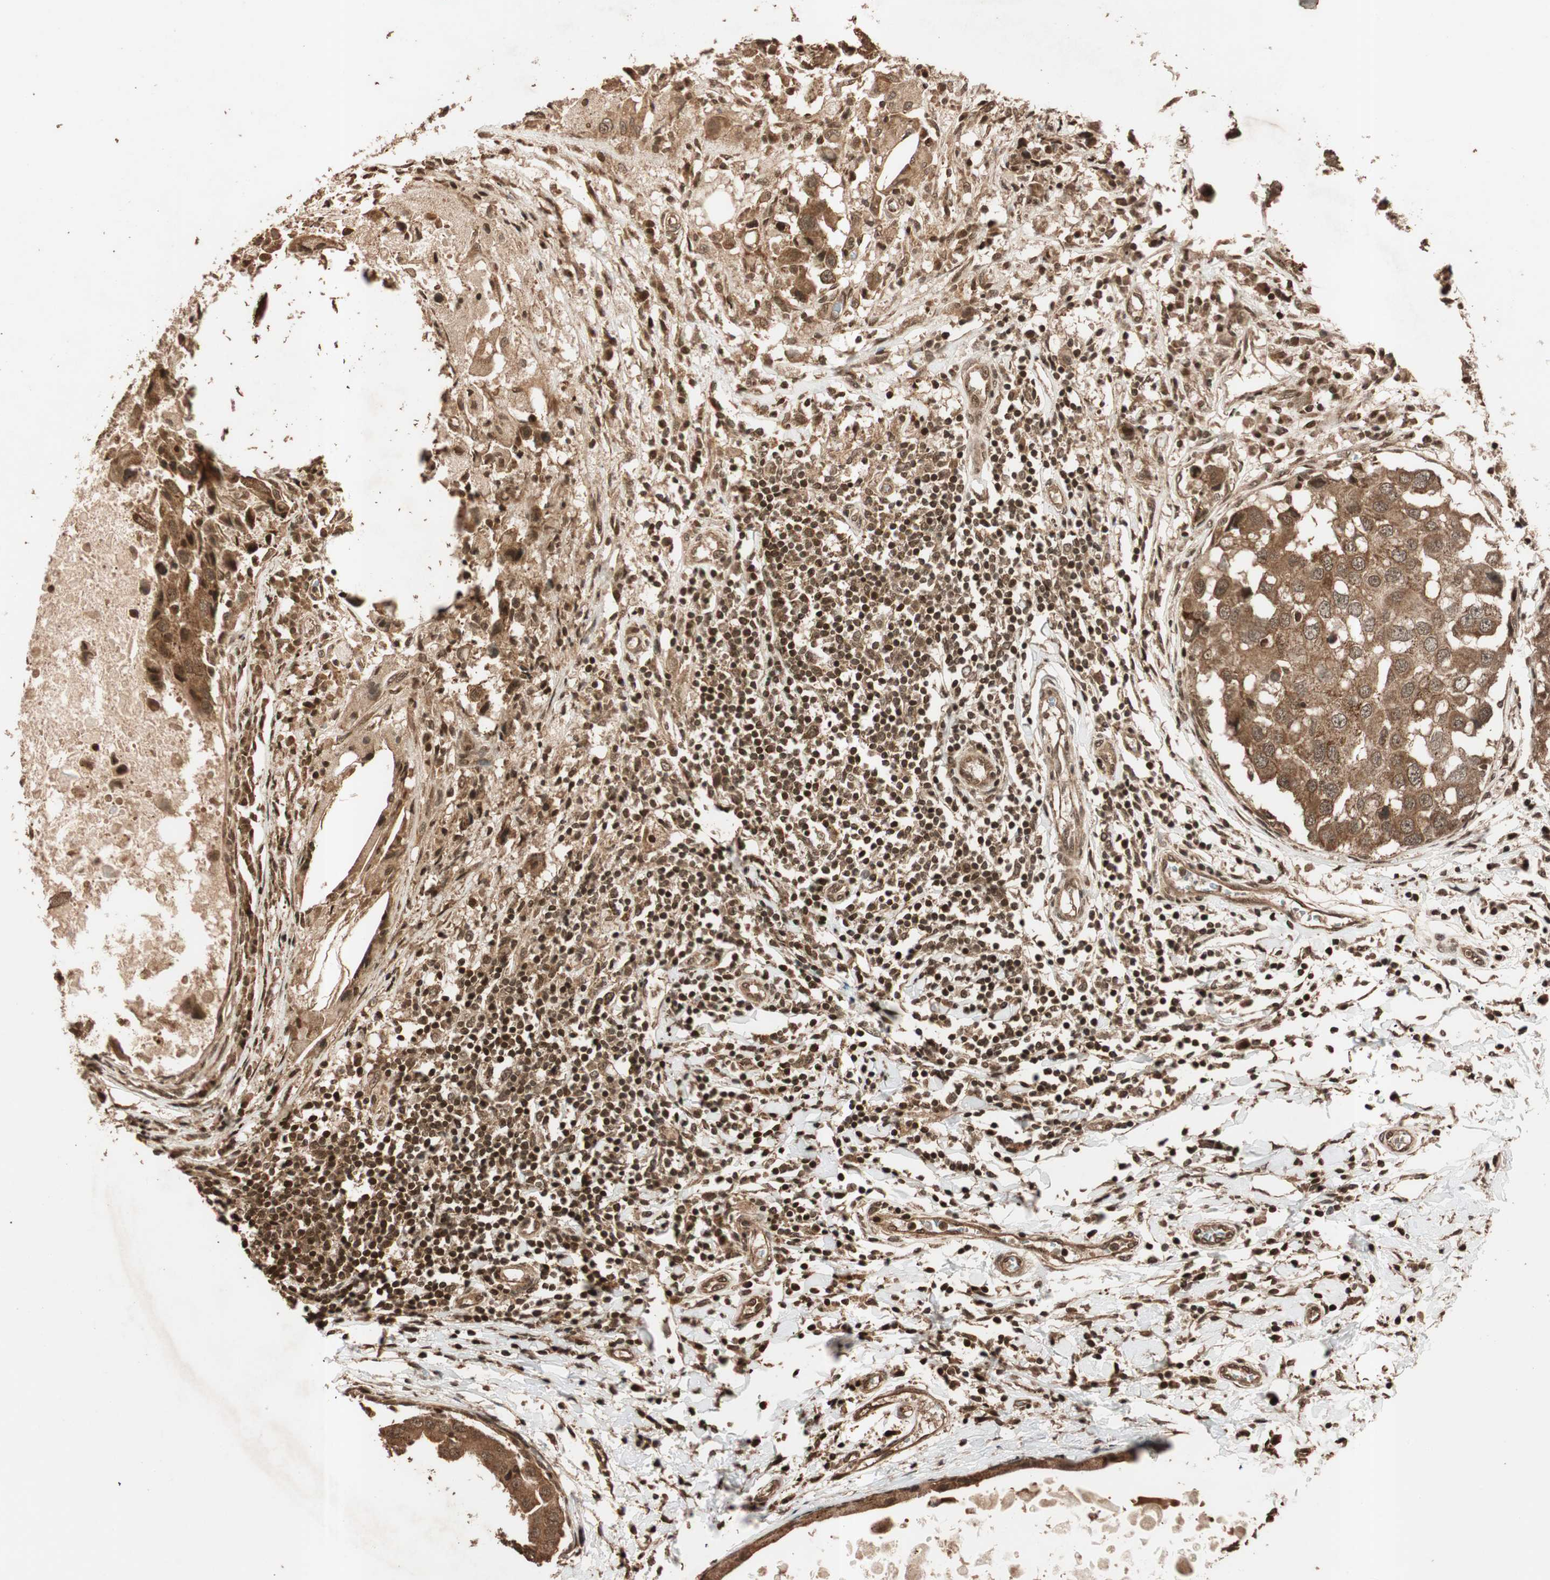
{"staining": {"intensity": "moderate", "quantity": ">75%", "location": "cytoplasmic/membranous"}, "tissue": "breast cancer", "cell_type": "Tumor cells", "image_type": "cancer", "snomed": [{"axis": "morphology", "description": "Duct carcinoma"}, {"axis": "topography", "description": "Breast"}], "caption": "Protein staining by IHC shows moderate cytoplasmic/membranous expression in approximately >75% of tumor cells in invasive ductal carcinoma (breast).", "gene": "ALKBH5", "patient": {"sex": "female", "age": 27}}